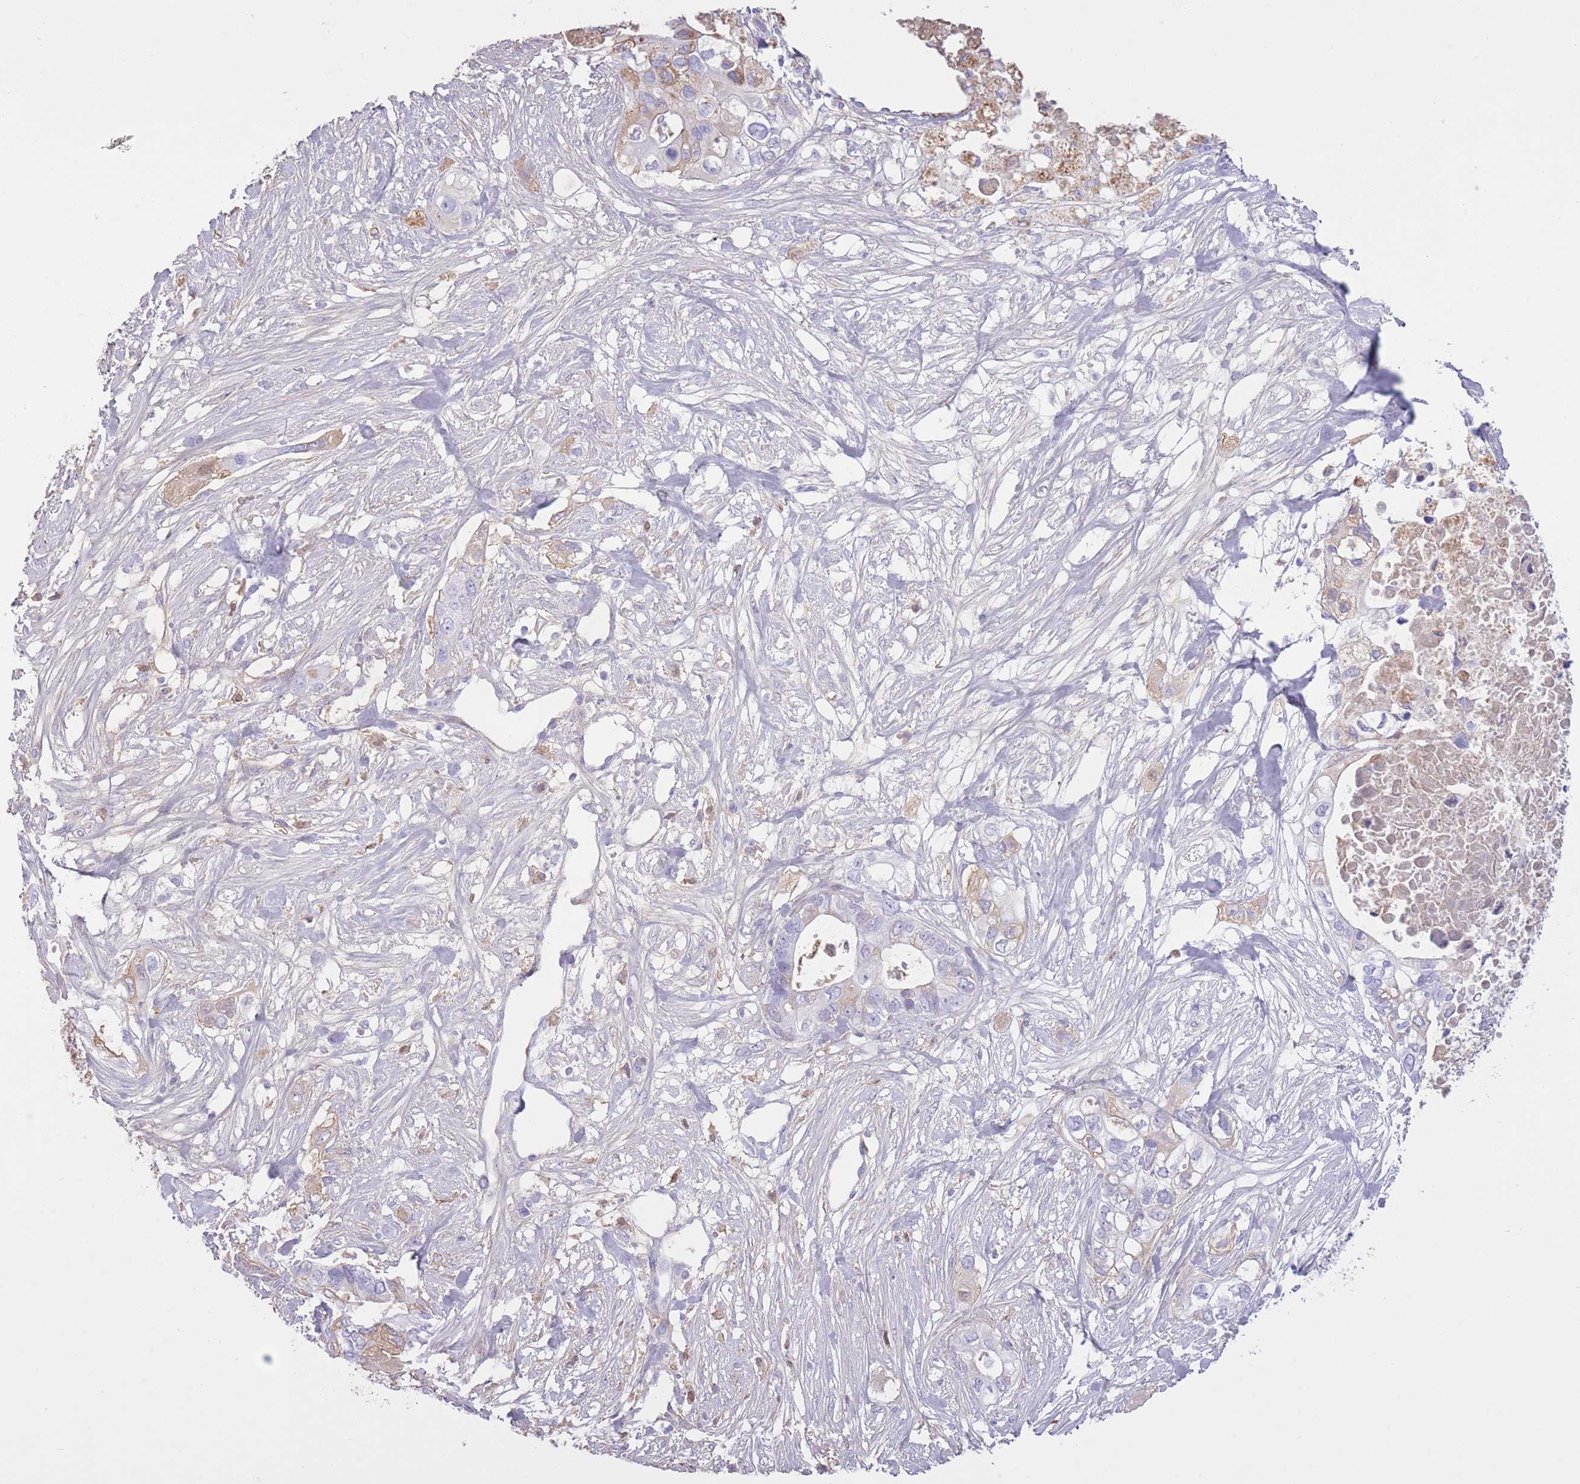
{"staining": {"intensity": "negative", "quantity": "none", "location": "none"}, "tissue": "pancreatic cancer", "cell_type": "Tumor cells", "image_type": "cancer", "snomed": [{"axis": "morphology", "description": "Adenocarcinoma, NOS"}, {"axis": "topography", "description": "Pancreas"}], "caption": "The micrograph exhibits no staining of tumor cells in pancreatic adenocarcinoma. Brightfield microscopy of immunohistochemistry stained with DAB (3,3'-diaminobenzidine) (brown) and hematoxylin (blue), captured at high magnification.", "gene": "AP3S2", "patient": {"sex": "female", "age": 63}}